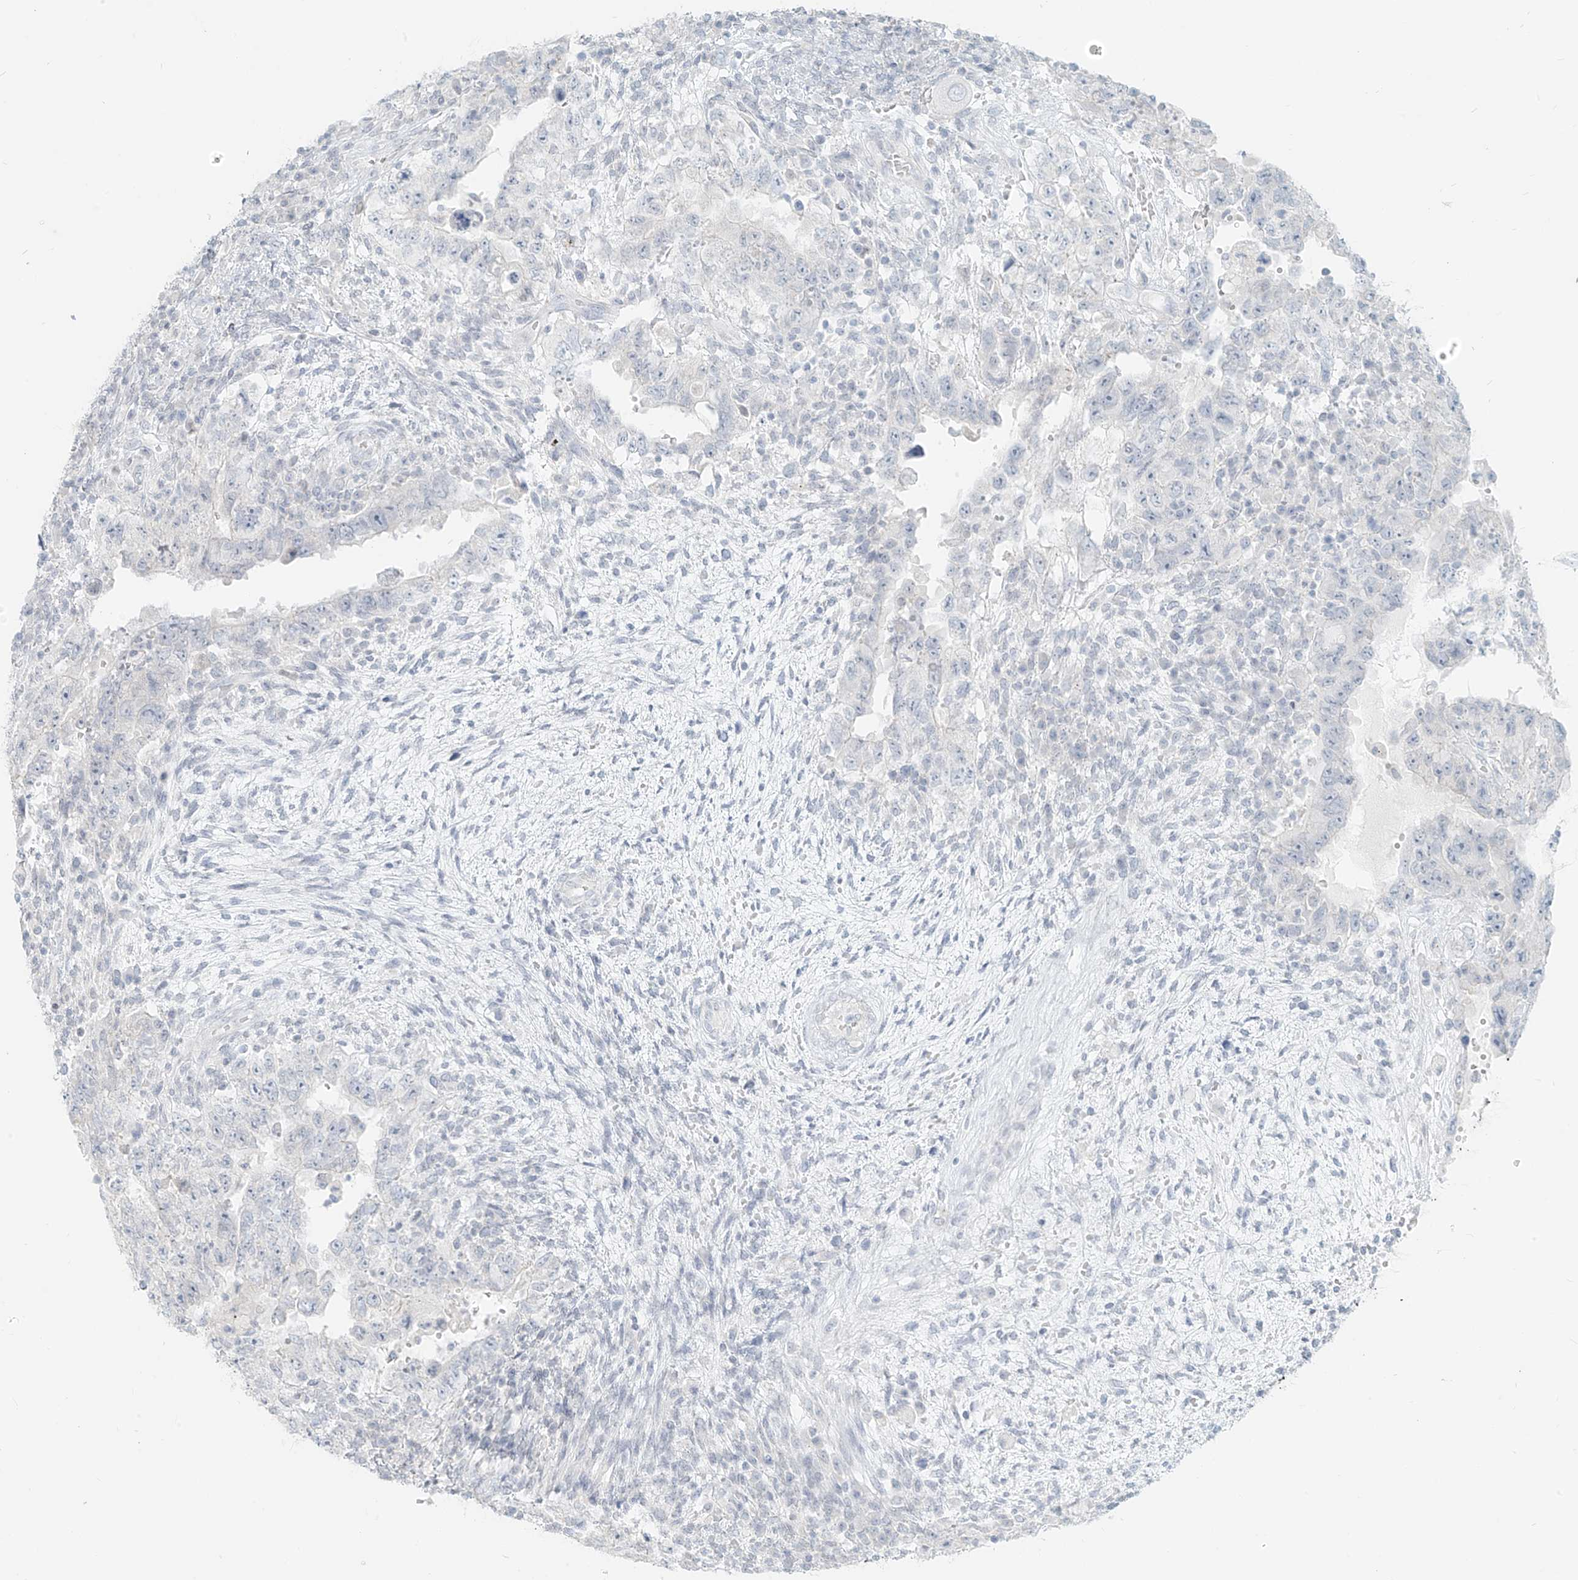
{"staining": {"intensity": "negative", "quantity": "none", "location": "none"}, "tissue": "testis cancer", "cell_type": "Tumor cells", "image_type": "cancer", "snomed": [{"axis": "morphology", "description": "Carcinoma, Embryonal, NOS"}, {"axis": "topography", "description": "Testis"}], "caption": "This photomicrograph is of testis cancer (embryonal carcinoma) stained with immunohistochemistry to label a protein in brown with the nuclei are counter-stained blue. There is no expression in tumor cells.", "gene": "OSBPL7", "patient": {"sex": "male", "age": 26}}